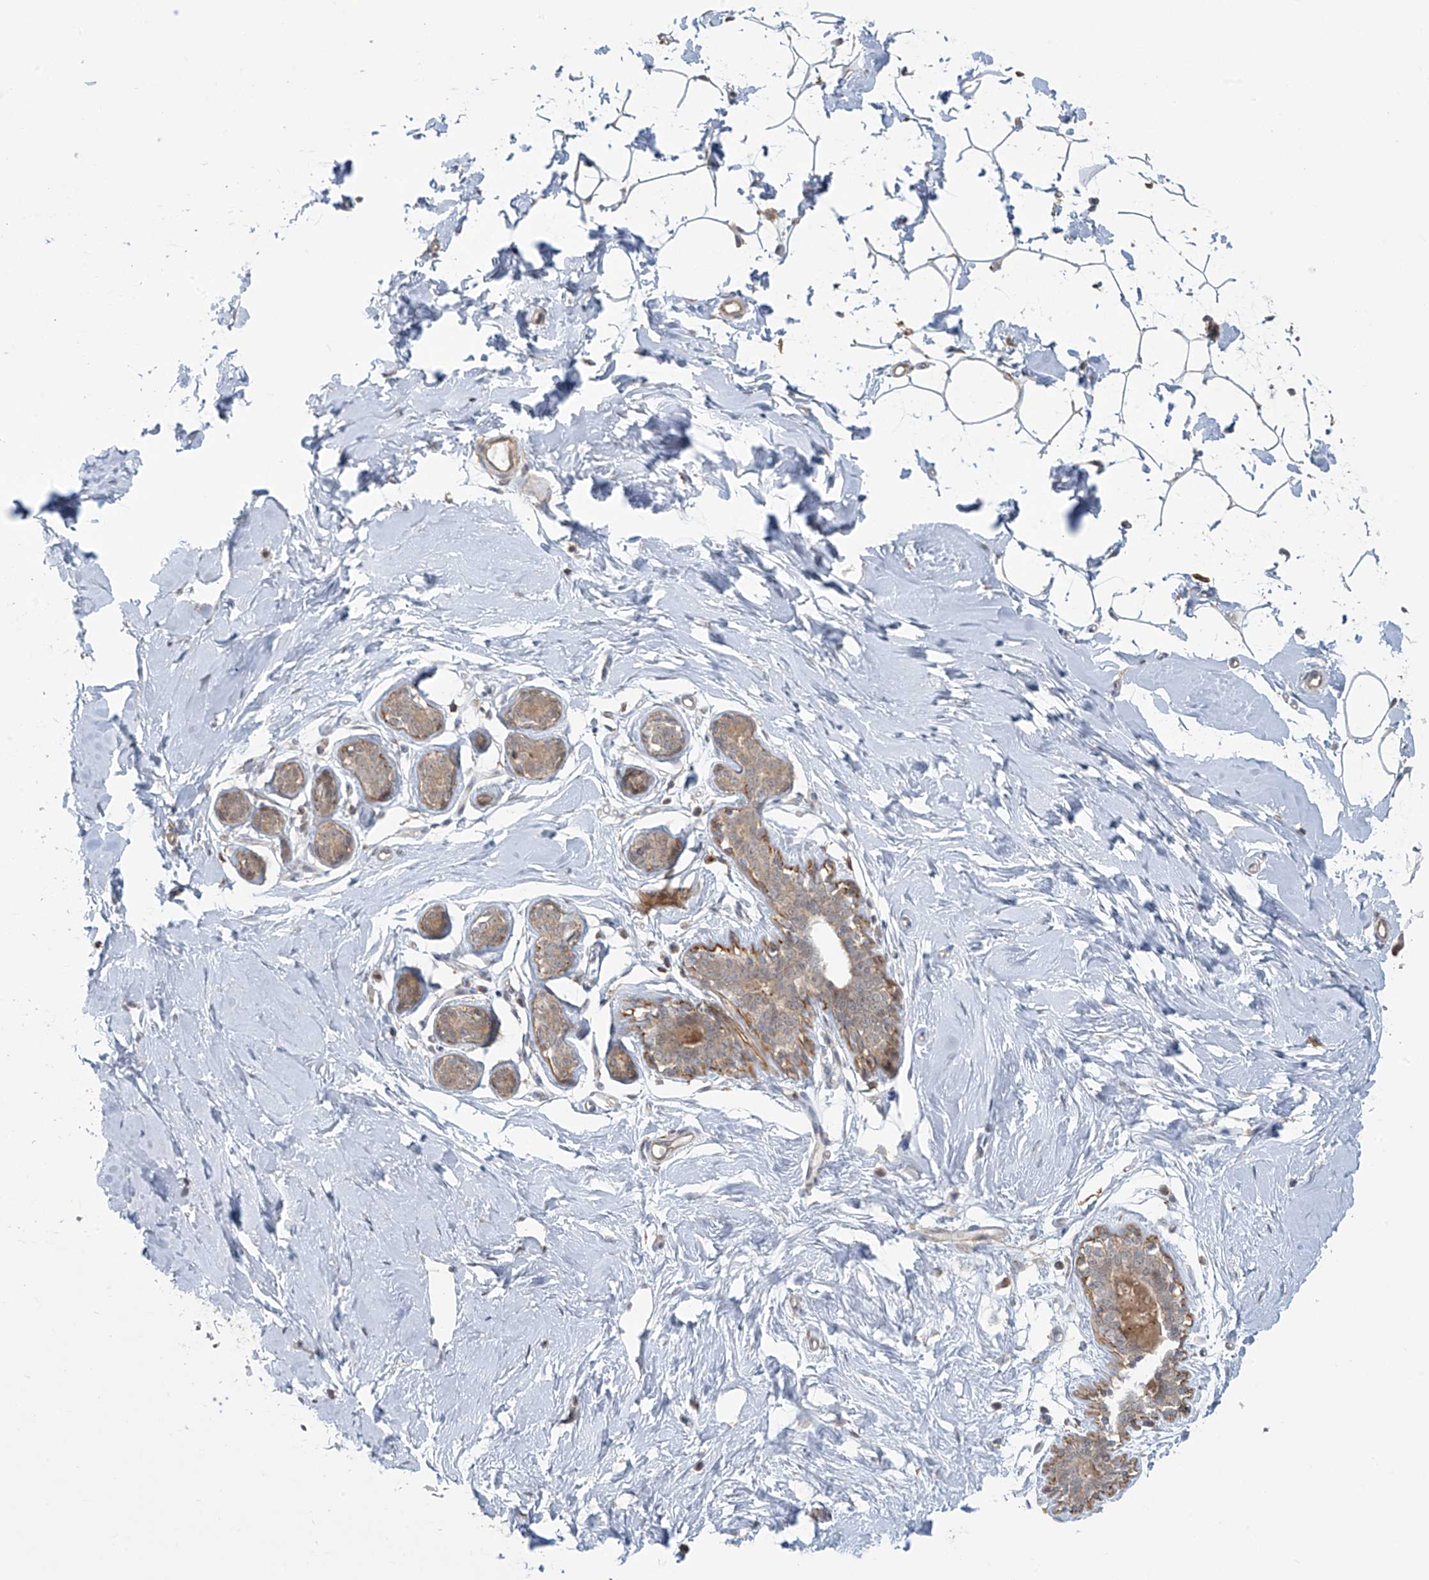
{"staining": {"intensity": "weak", "quantity": "25%-75%", "location": "cytoplasmic/membranous"}, "tissue": "adipose tissue", "cell_type": "Adipocytes", "image_type": "normal", "snomed": [{"axis": "morphology", "description": "Normal tissue, NOS"}, {"axis": "topography", "description": "Breast"}], "caption": "Immunohistochemical staining of unremarkable human adipose tissue demonstrates 25%-75% levels of weak cytoplasmic/membranous protein staining in approximately 25%-75% of adipocytes. The staining was performed using DAB to visualize the protein expression in brown, while the nuclei were stained in blue with hematoxylin (Magnification: 20x).", "gene": "HDDC2", "patient": {"sex": "female", "age": 23}}